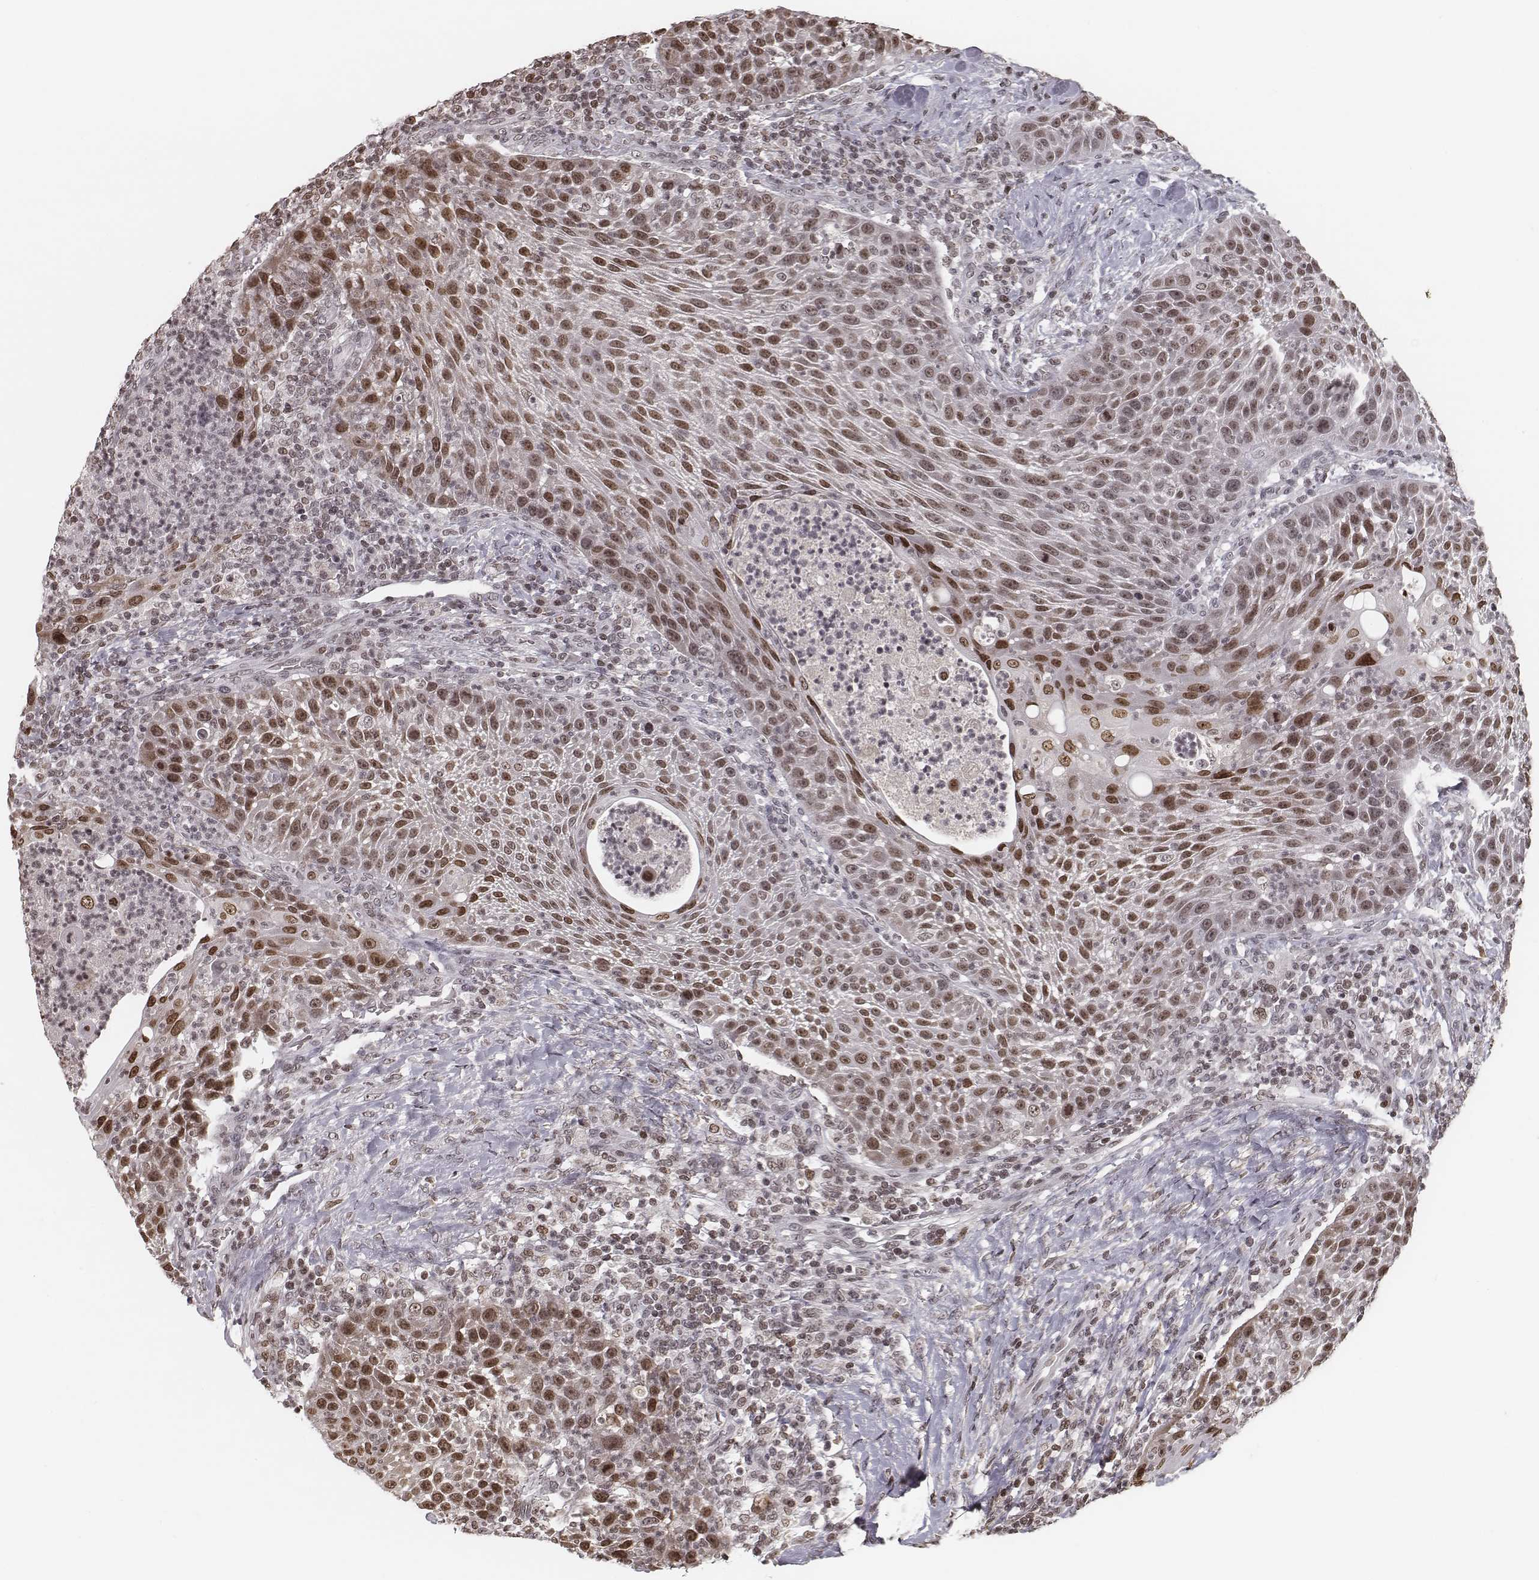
{"staining": {"intensity": "moderate", "quantity": ">75%", "location": "nuclear"}, "tissue": "head and neck cancer", "cell_type": "Tumor cells", "image_type": "cancer", "snomed": [{"axis": "morphology", "description": "Squamous cell carcinoma, NOS"}, {"axis": "topography", "description": "Head-Neck"}], "caption": "High-magnification brightfield microscopy of head and neck cancer stained with DAB (3,3'-diaminobenzidine) (brown) and counterstained with hematoxylin (blue). tumor cells exhibit moderate nuclear positivity is appreciated in approximately>75% of cells.", "gene": "HMGA2", "patient": {"sex": "male", "age": 69}}